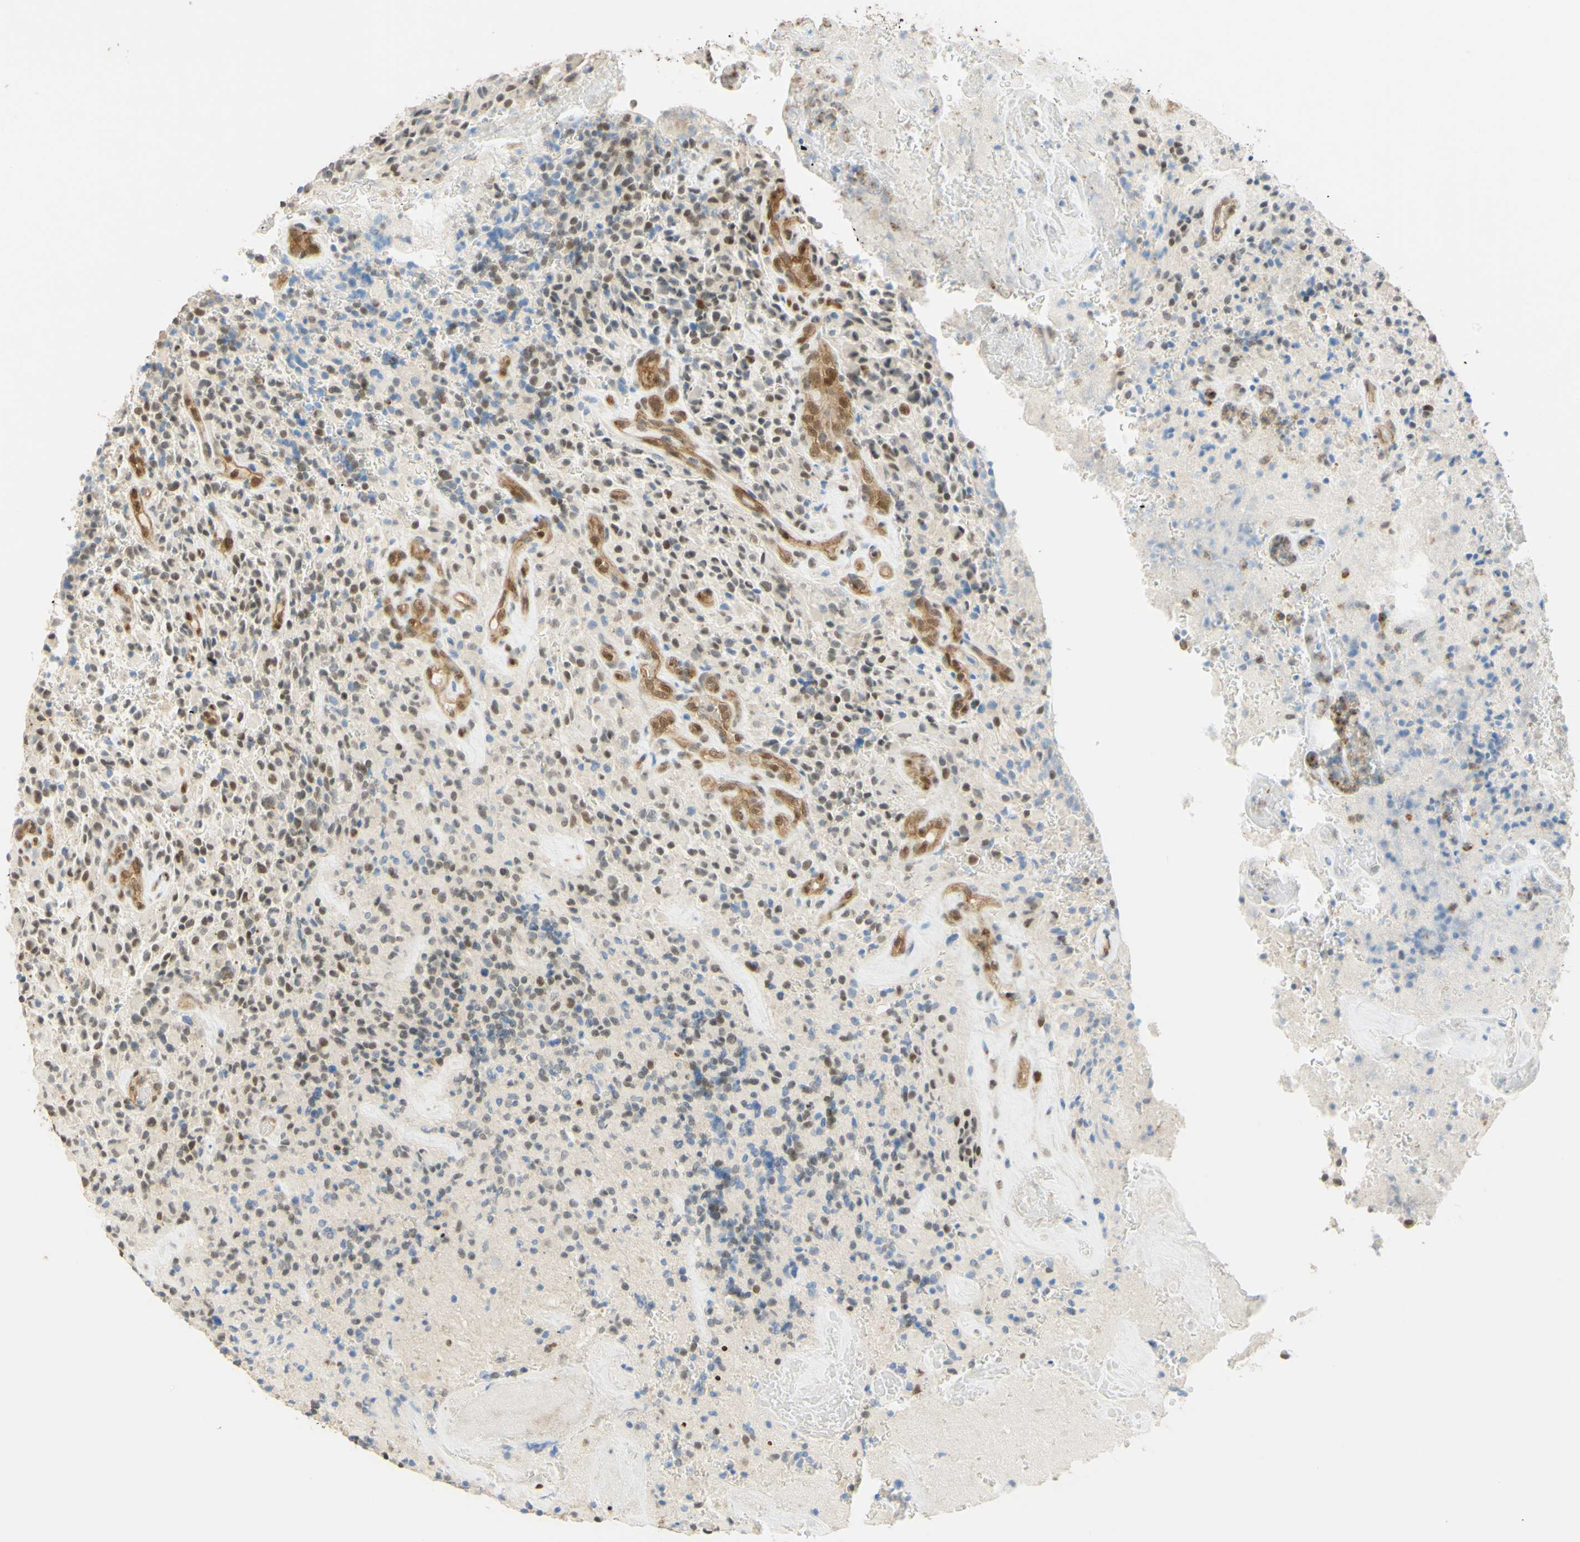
{"staining": {"intensity": "weak", "quantity": "<25%", "location": "nuclear"}, "tissue": "glioma", "cell_type": "Tumor cells", "image_type": "cancer", "snomed": [{"axis": "morphology", "description": "Glioma, malignant, High grade"}, {"axis": "topography", "description": "Brain"}], "caption": "Human high-grade glioma (malignant) stained for a protein using IHC shows no expression in tumor cells.", "gene": "POLB", "patient": {"sex": "male", "age": 71}}